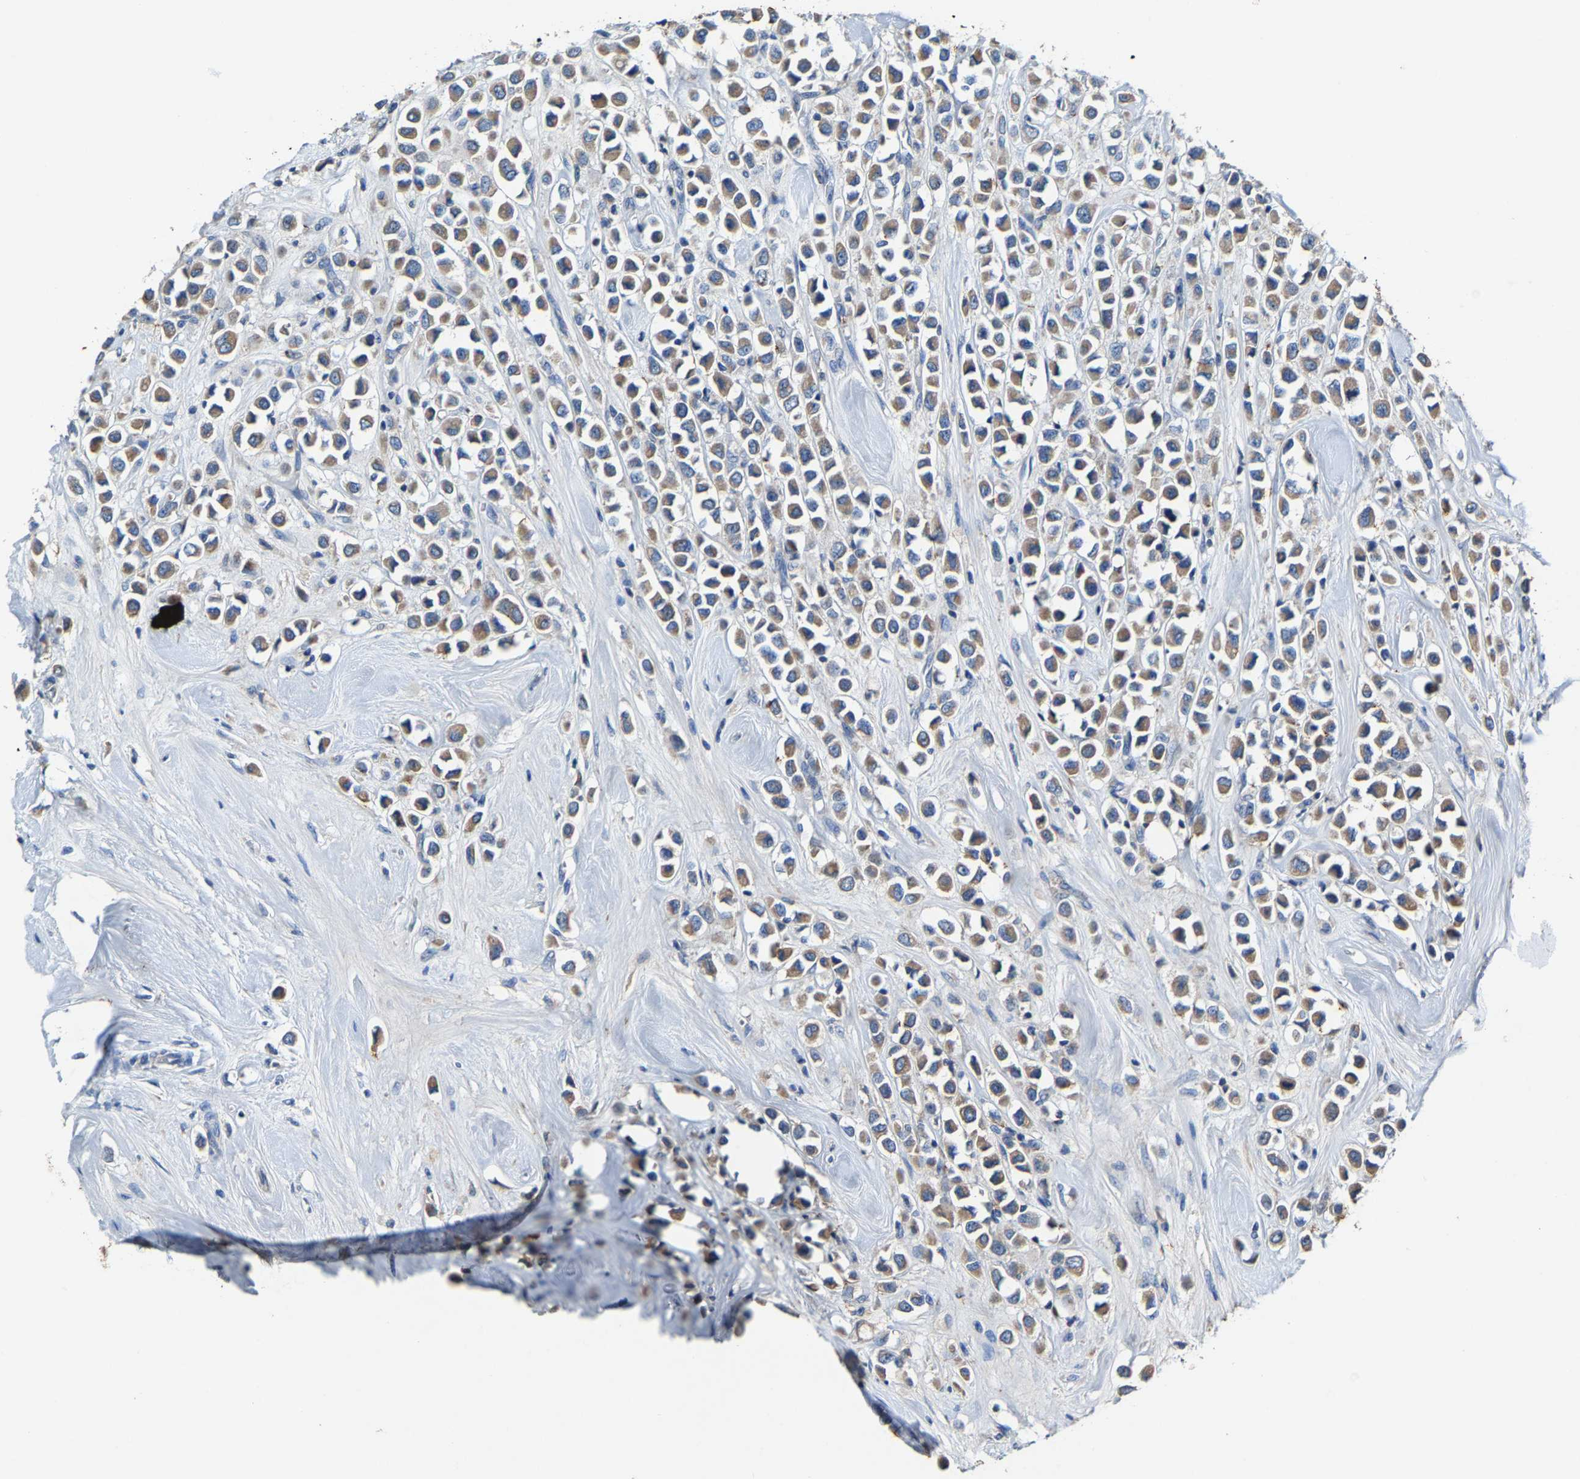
{"staining": {"intensity": "weak", "quantity": ">75%", "location": "cytoplasmic/membranous"}, "tissue": "breast cancer", "cell_type": "Tumor cells", "image_type": "cancer", "snomed": [{"axis": "morphology", "description": "Duct carcinoma"}, {"axis": "topography", "description": "Breast"}], "caption": "Human breast intraductal carcinoma stained with a protein marker shows weak staining in tumor cells.", "gene": "SLC25A25", "patient": {"sex": "female", "age": 61}}